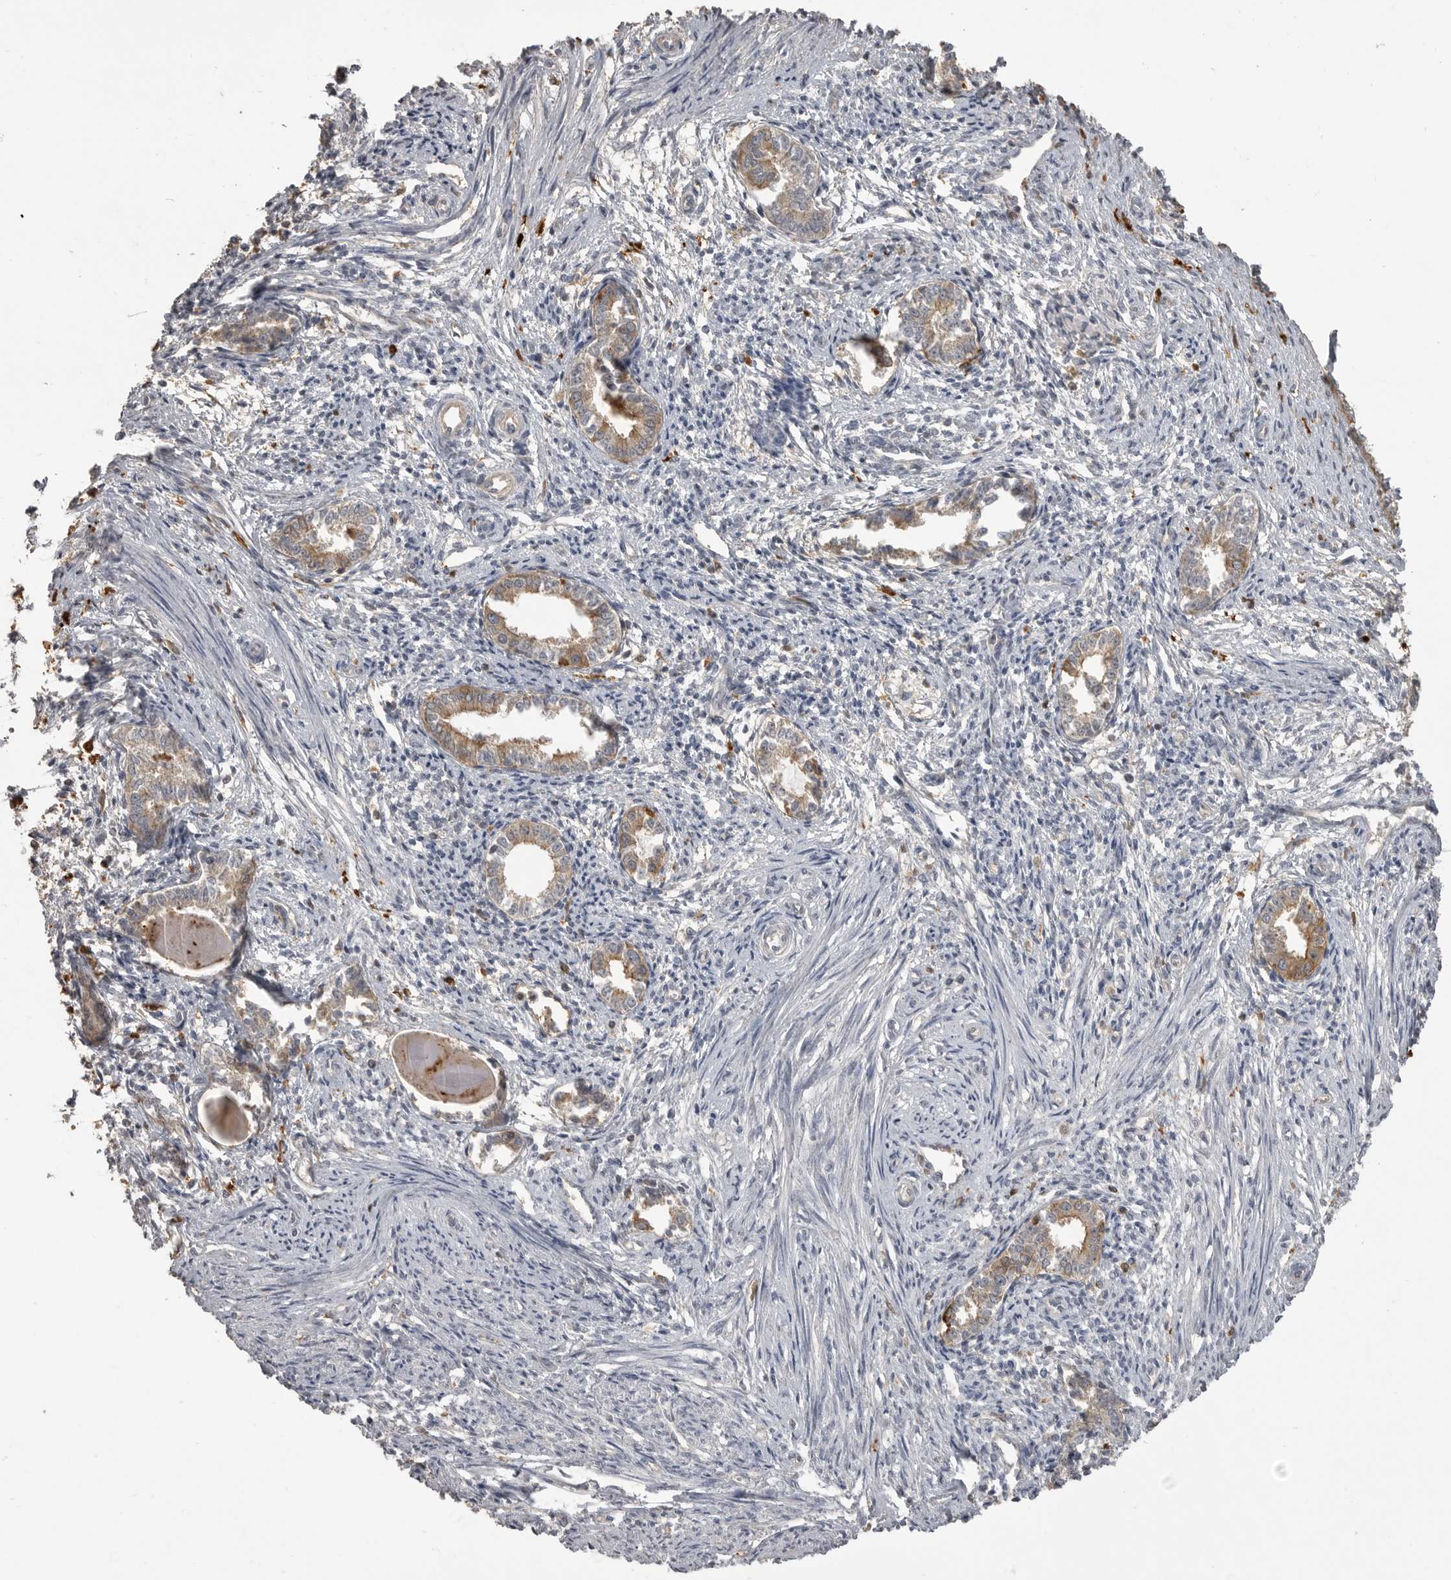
{"staining": {"intensity": "negative", "quantity": "none", "location": "none"}, "tissue": "endometrium", "cell_type": "Cells in endometrial stroma", "image_type": "normal", "snomed": [{"axis": "morphology", "description": "Normal tissue, NOS"}, {"axis": "topography", "description": "Endometrium"}], "caption": "This micrograph is of unremarkable endometrium stained with immunohistochemistry (IHC) to label a protein in brown with the nuclei are counter-stained blue. There is no staining in cells in endometrial stroma. (Brightfield microscopy of DAB immunohistochemistry at high magnification).", "gene": "CMTM6", "patient": {"sex": "female", "age": 56}}